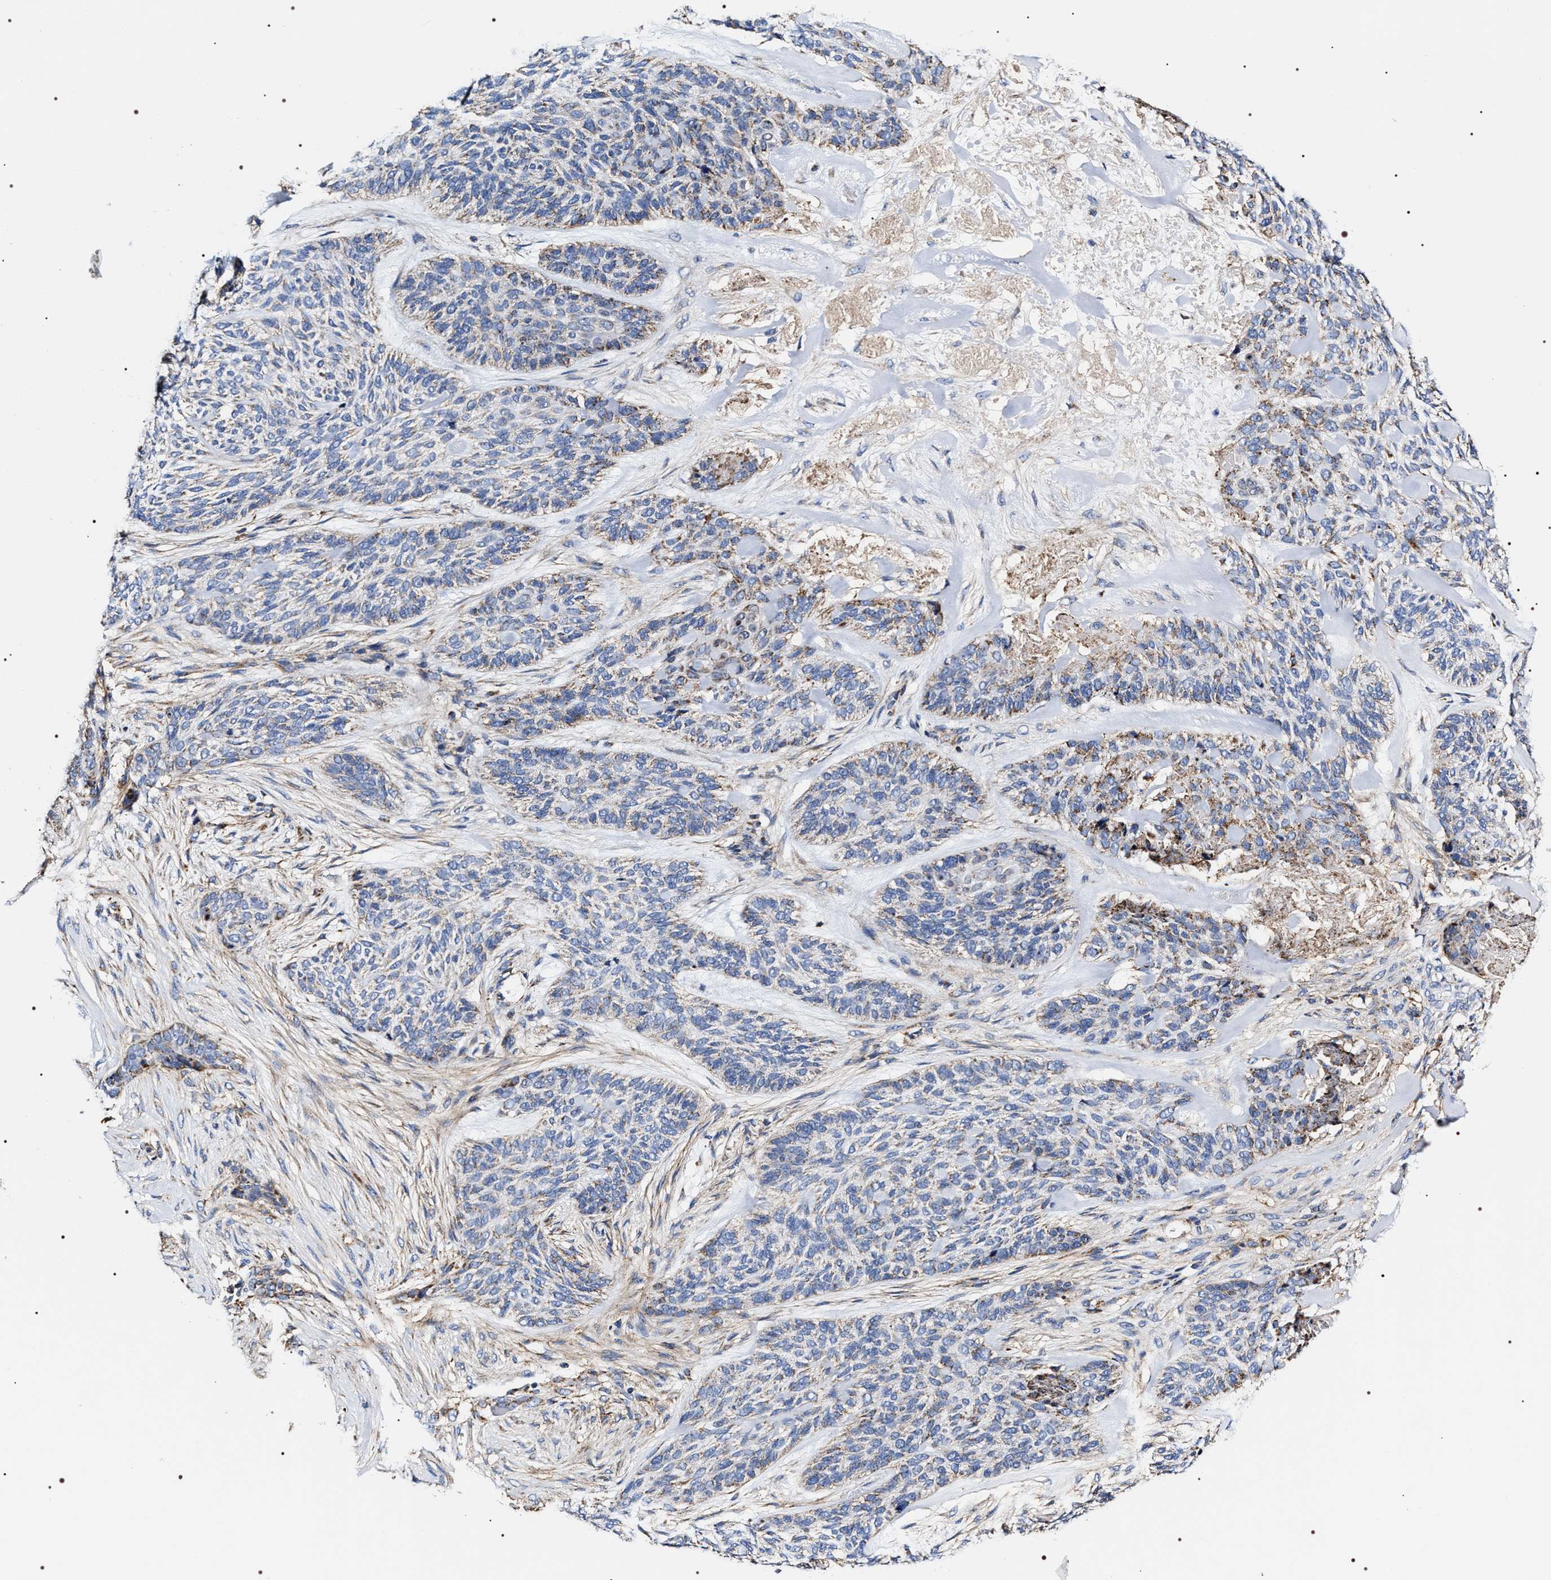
{"staining": {"intensity": "moderate", "quantity": "<25%", "location": "cytoplasmic/membranous"}, "tissue": "skin cancer", "cell_type": "Tumor cells", "image_type": "cancer", "snomed": [{"axis": "morphology", "description": "Basal cell carcinoma"}, {"axis": "topography", "description": "Skin"}], "caption": "Skin basal cell carcinoma tissue reveals moderate cytoplasmic/membranous expression in about <25% of tumor cells", "gene": "COG5", "patient": {"sex": "male", "age": 55}}